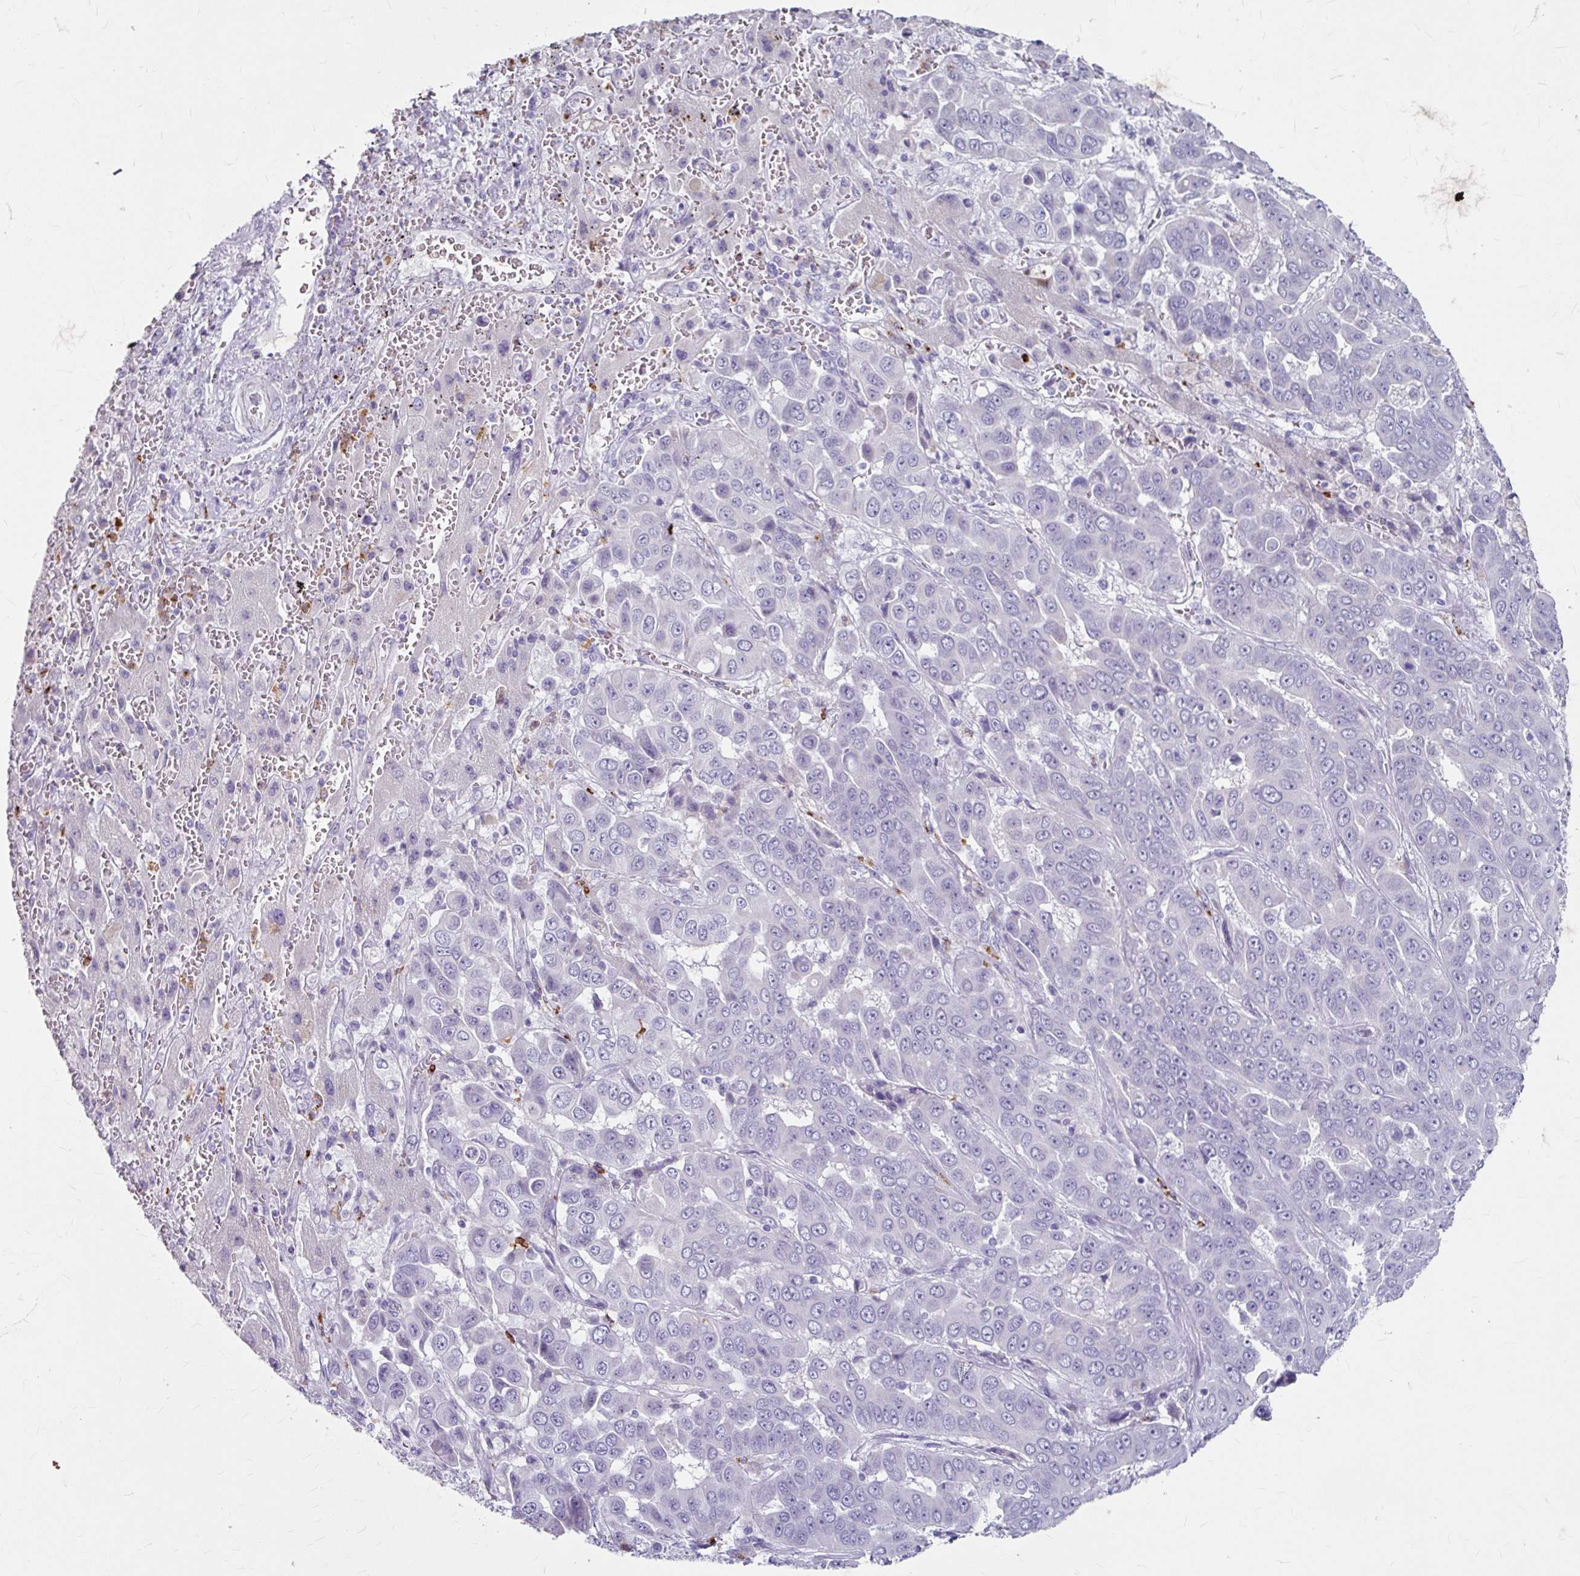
{"staining": {"intensity": "negative", "quantity": "none", "location": "none"}, "tissue": "liver cancer", "cell_type": "Tumor cells", "image_type": "cancer", "snomed": [{"axis": "morphology", "description": "Cholangiocarcinoma"}, {"axis": "topography", "description": "Liver"}], "caption": "A high-resolution micrograph shows immunohistochemistry staining of cholangiocarcinoma (liver), which displays no significant staining in tumor cells. (Stains: DAB IHC with hematoxylin counter stain, Microscopy: brightfield microscopy at high magnification).", "gene": "ANKRD1", "patient": {"sex": "female", "age": 52}}